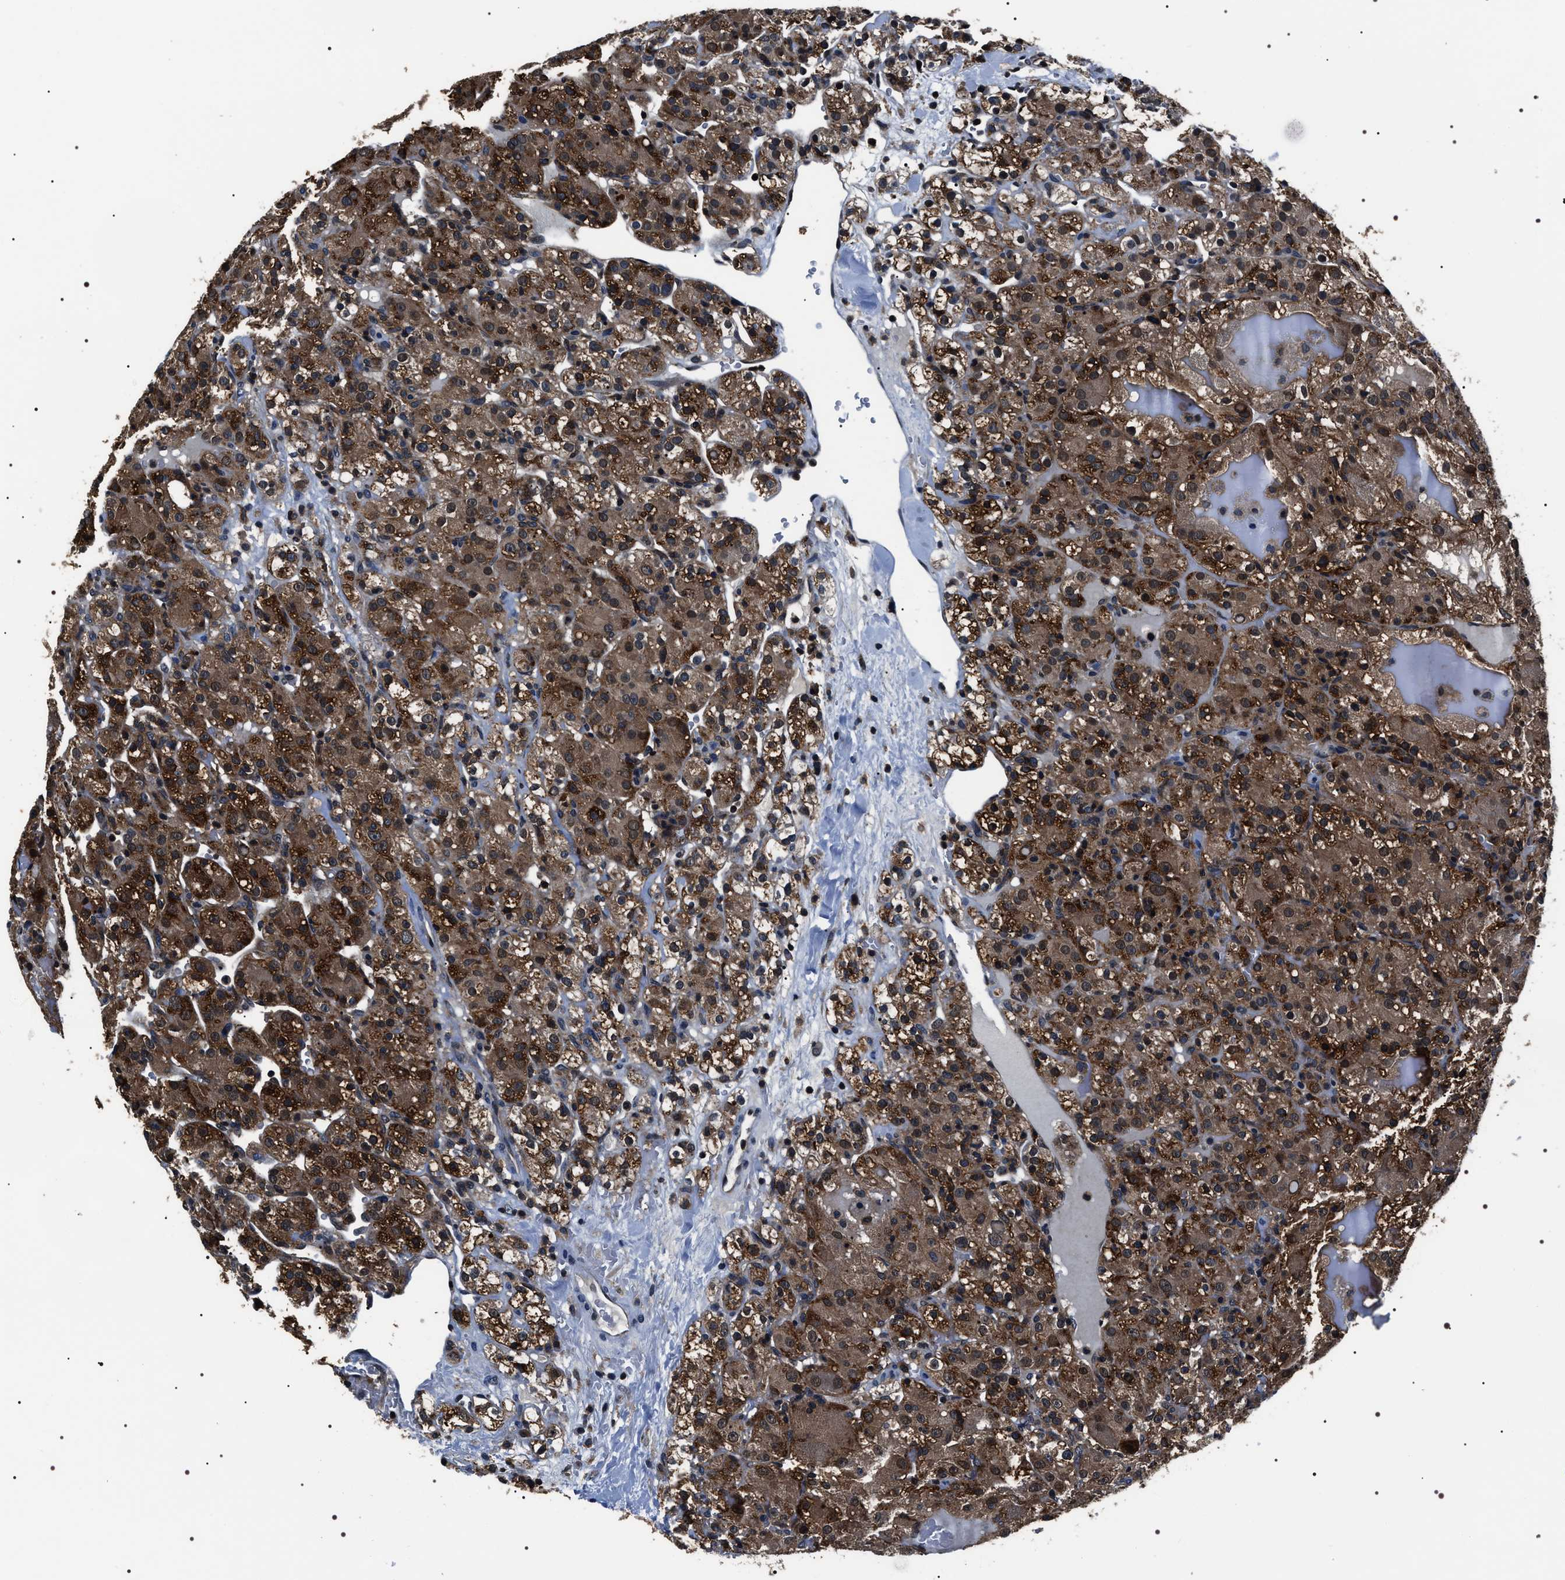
{"staining": {"intensity": "moderate", "quantity": ">75%", "location": "cytoplasmic/membranous"}, "tissue": "renal cancer", "cell_type": "Tumor cells", "image_type": "cancer", "snomed": [{"axis": "morphology", "description": "Normal tissue, NOS"}, {"axis": "morphology", "description": "Adenocarcinoma, NOS"}, {"axis": "topography", "description": "Kidney"}], "caption": "There is medium levels of moderate cytoplasmic/membranous expression in tumor cells of renal adenocarcinoma, as demonstrated by immunohistochemical staining (brown color).", "gene": "SIPA1", "patient": {"sex": "male", "age": 61}}